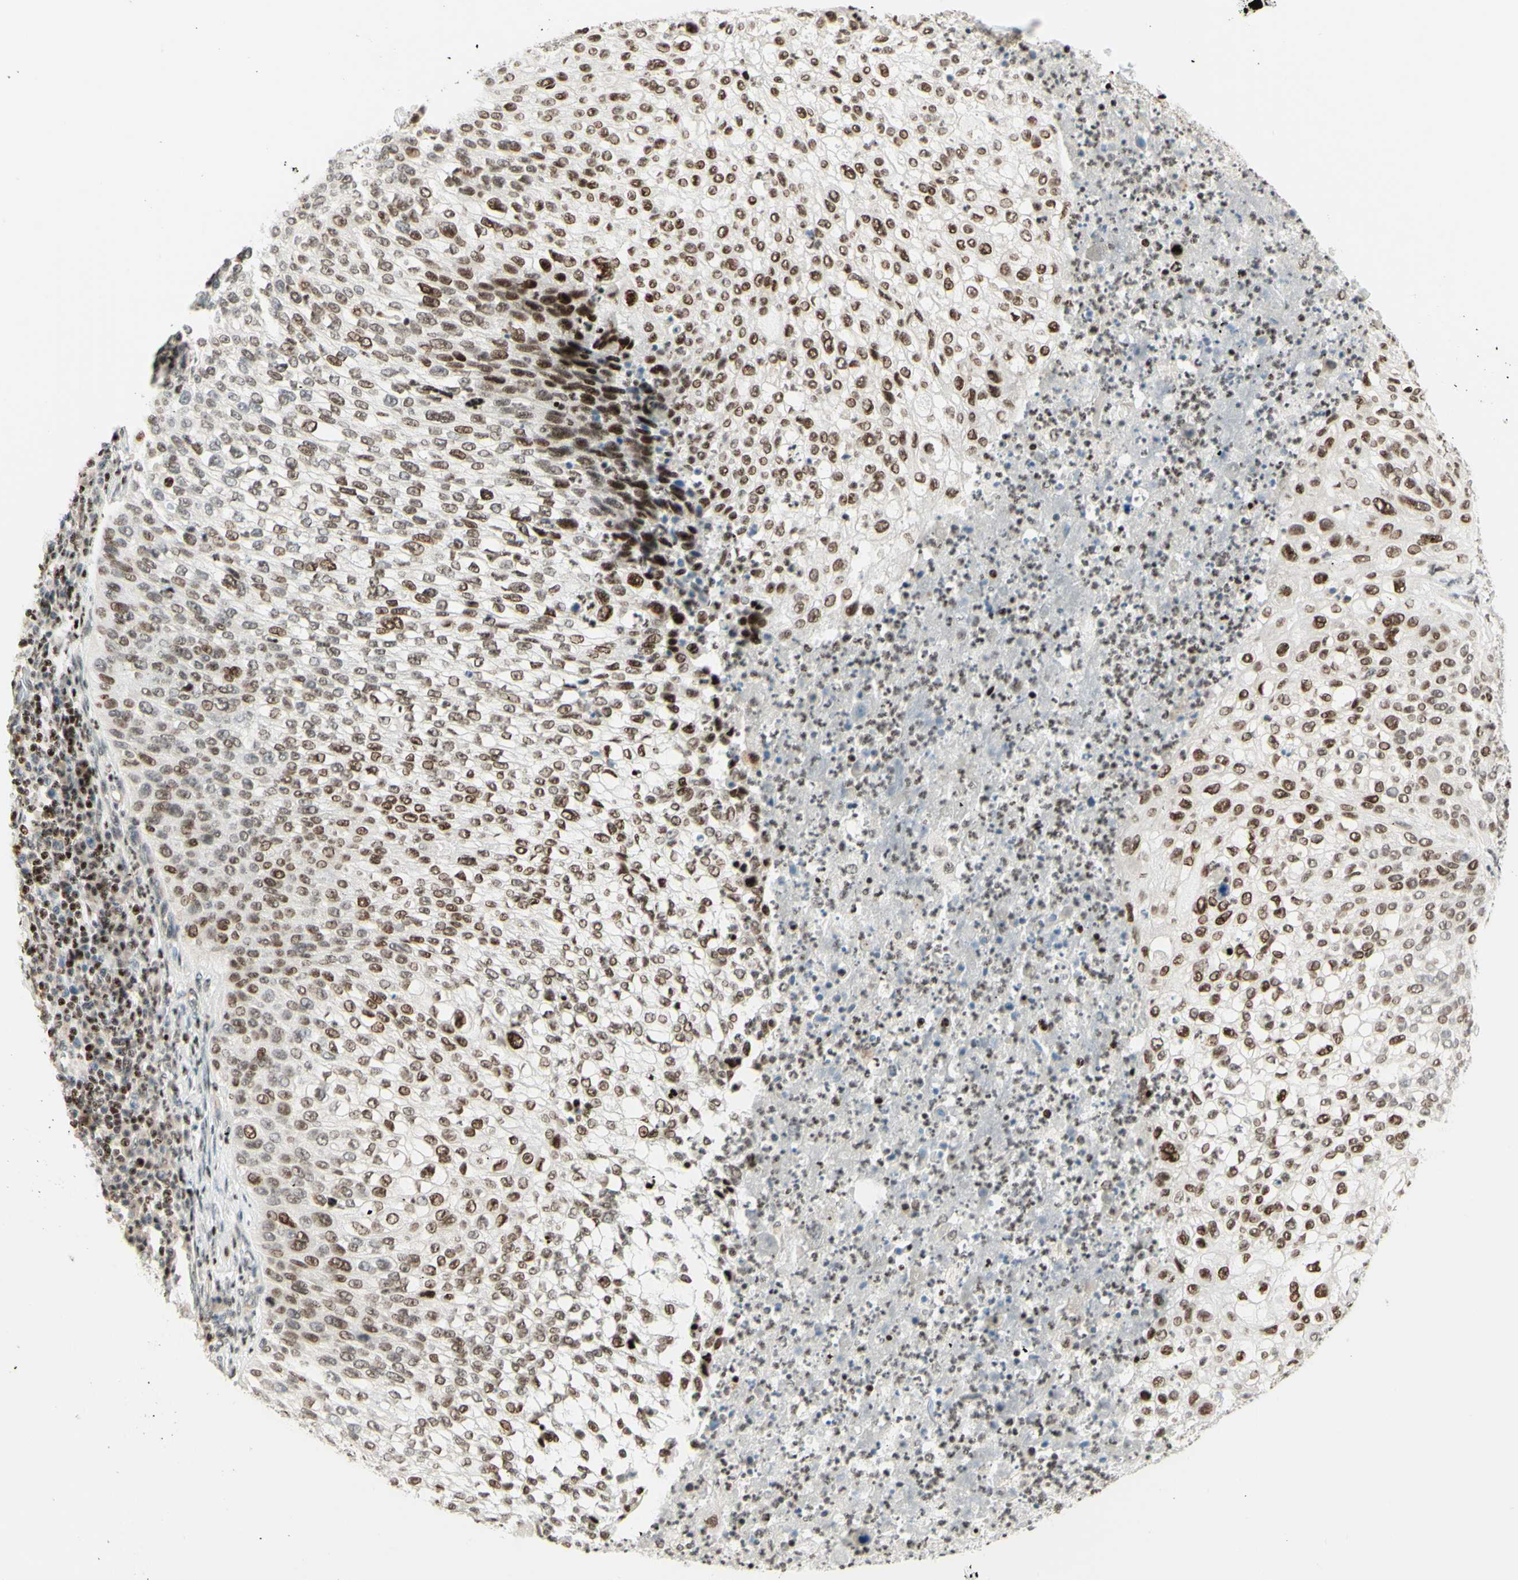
{"staining": {"intensity": "moderate", "quantity": ">75%", "location": "cytoplasmic/membranous,nuclear"}, "tissue": "lung cancer", "cell_type": "Tumor cells", "image_type": "cancer", "snomed": [{"axis": "morphology", "description": "Inflammation, NOS"}, {"axis": "morphology", "description": "Squamous cell carcinoma, NOS"}, {"axis": "topography", "description": "Lymph node"}, {"axis": "topography", "description": "Soft tissue"}, {"axis": "topography", "description": "Lung"}], "caption": "Approximately >75% of tumor cells in human lung cancer (squamous cell carcinoma) reveal moderate cytoplasmic/membranous and nuclear protein staining as visualized by brown immunohistochemical staining.", "gene": "CDKL5", "patient": {"sex": "male", "age": 66}}